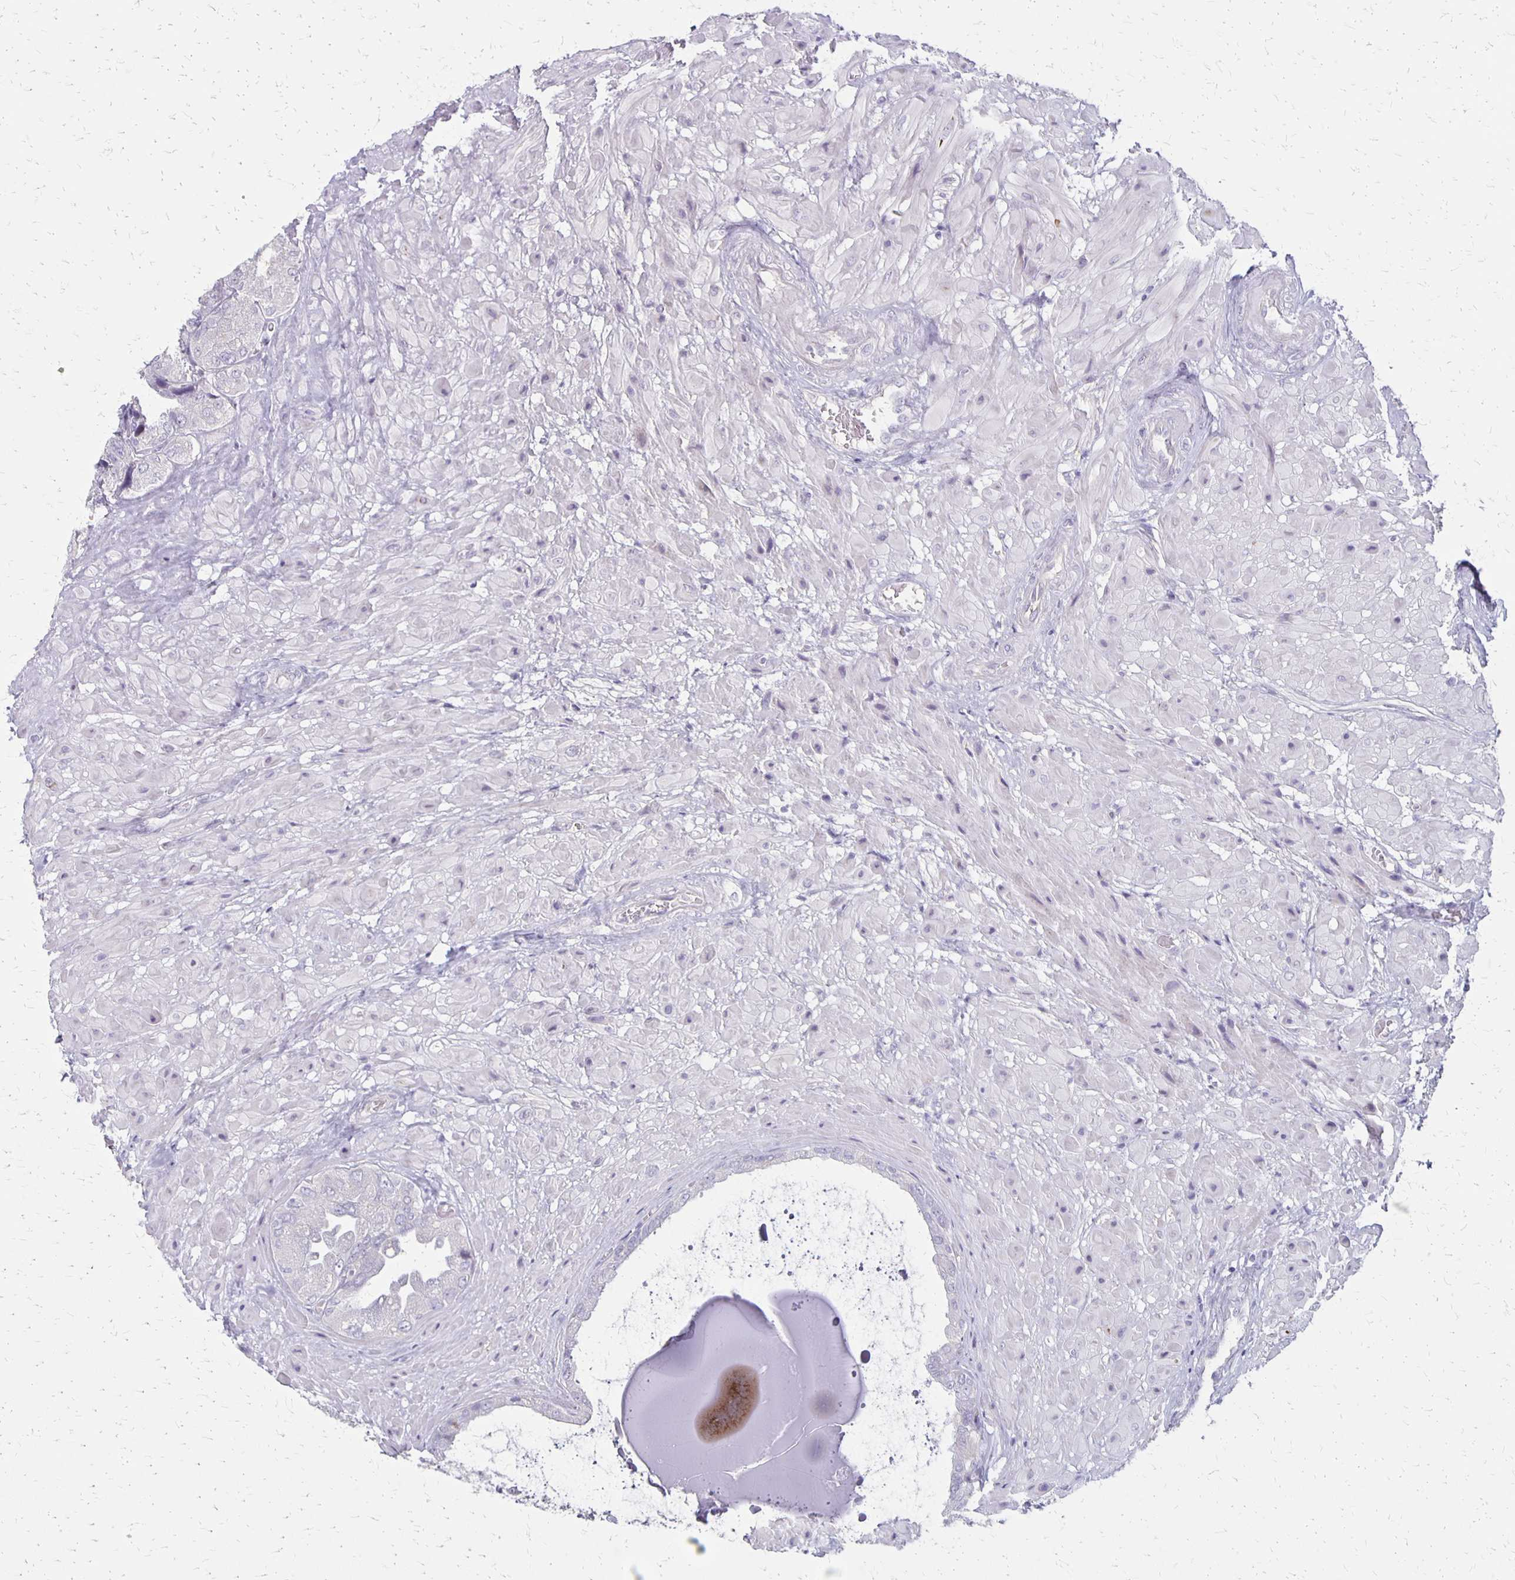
{"staining": {"intensity": "negative", "quantity": "none", "location": "none"}, "tissue": "seminal vesicle", "cell_type": "Glandular cells", "image_type": "normal", "snomed": [{"axis": "morphology", "description": "Normal tissue, NOS"}, {"axis": "topography", "description": "Seminal veicle"}], "caption": "DAB immunohistochemical staining of normal human seminal vesicle displays no significant expression in glandular cells.", "gene": "HOMER1", "patient": {"sex": "male", "age": 55}}